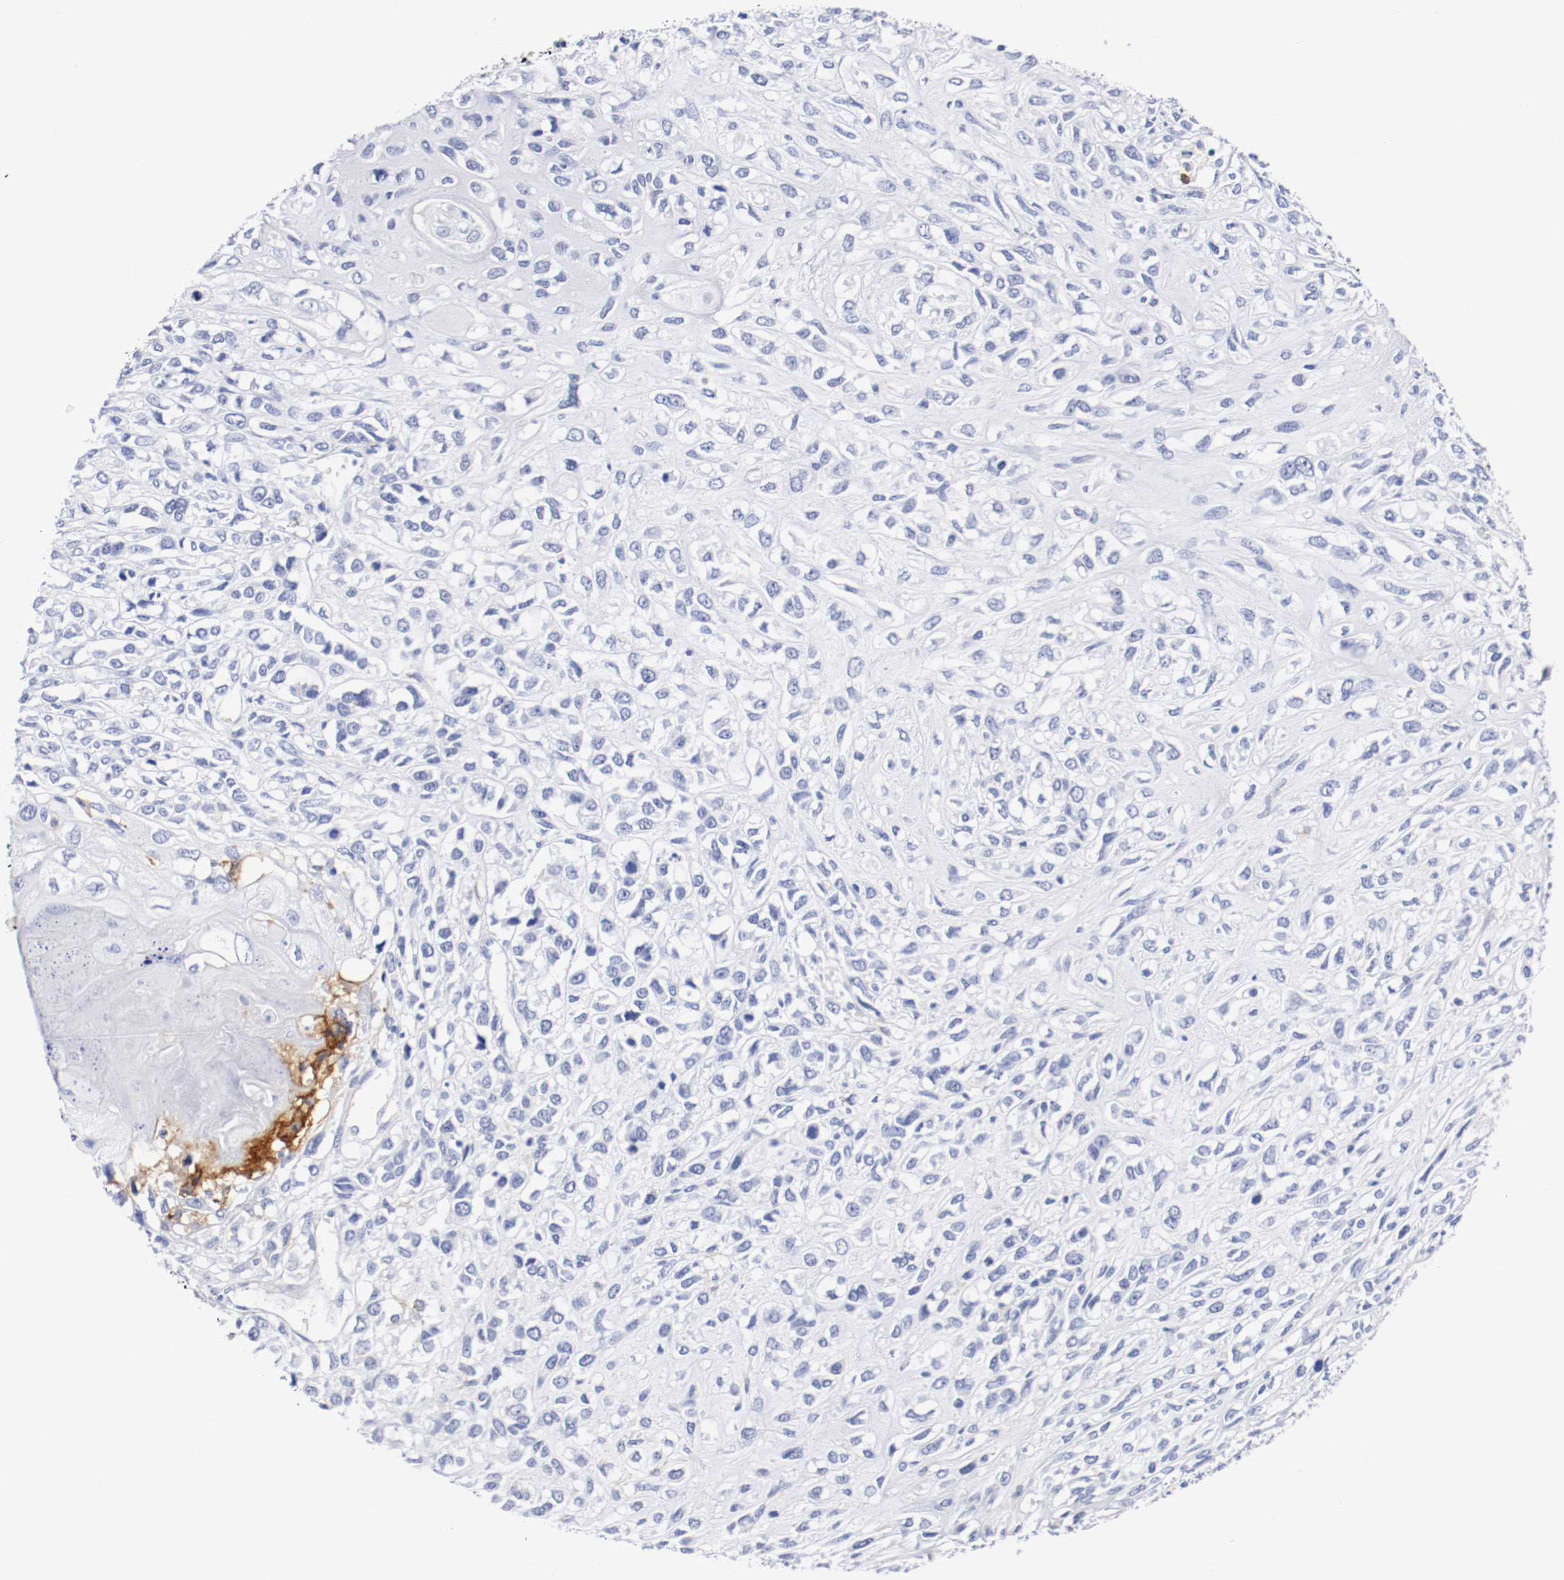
{"staining": {"intensity": "negative", "quantity": "none", "location": "none"}, "tissue": "head and neck cancer", "cell_type": "Tumor cells", "image_type": "cancer", "snomed": [{"axis": "morphology", "description": "Necrosis, NOS"}, {"axis": "morphology", "description": "Neoplasm, malignant, NOS"}, {"axis": "topography", "description": "Salivary gland"}, {"axis": "topography", "description": "Head-Neck"}], "caption": "Human head and neck malignant neoplasm stained for a protein using IHC demonstrates no expression in tumor cells.", "gene": "ITGAX", "patient": {"sex": "male", "age": 43}}